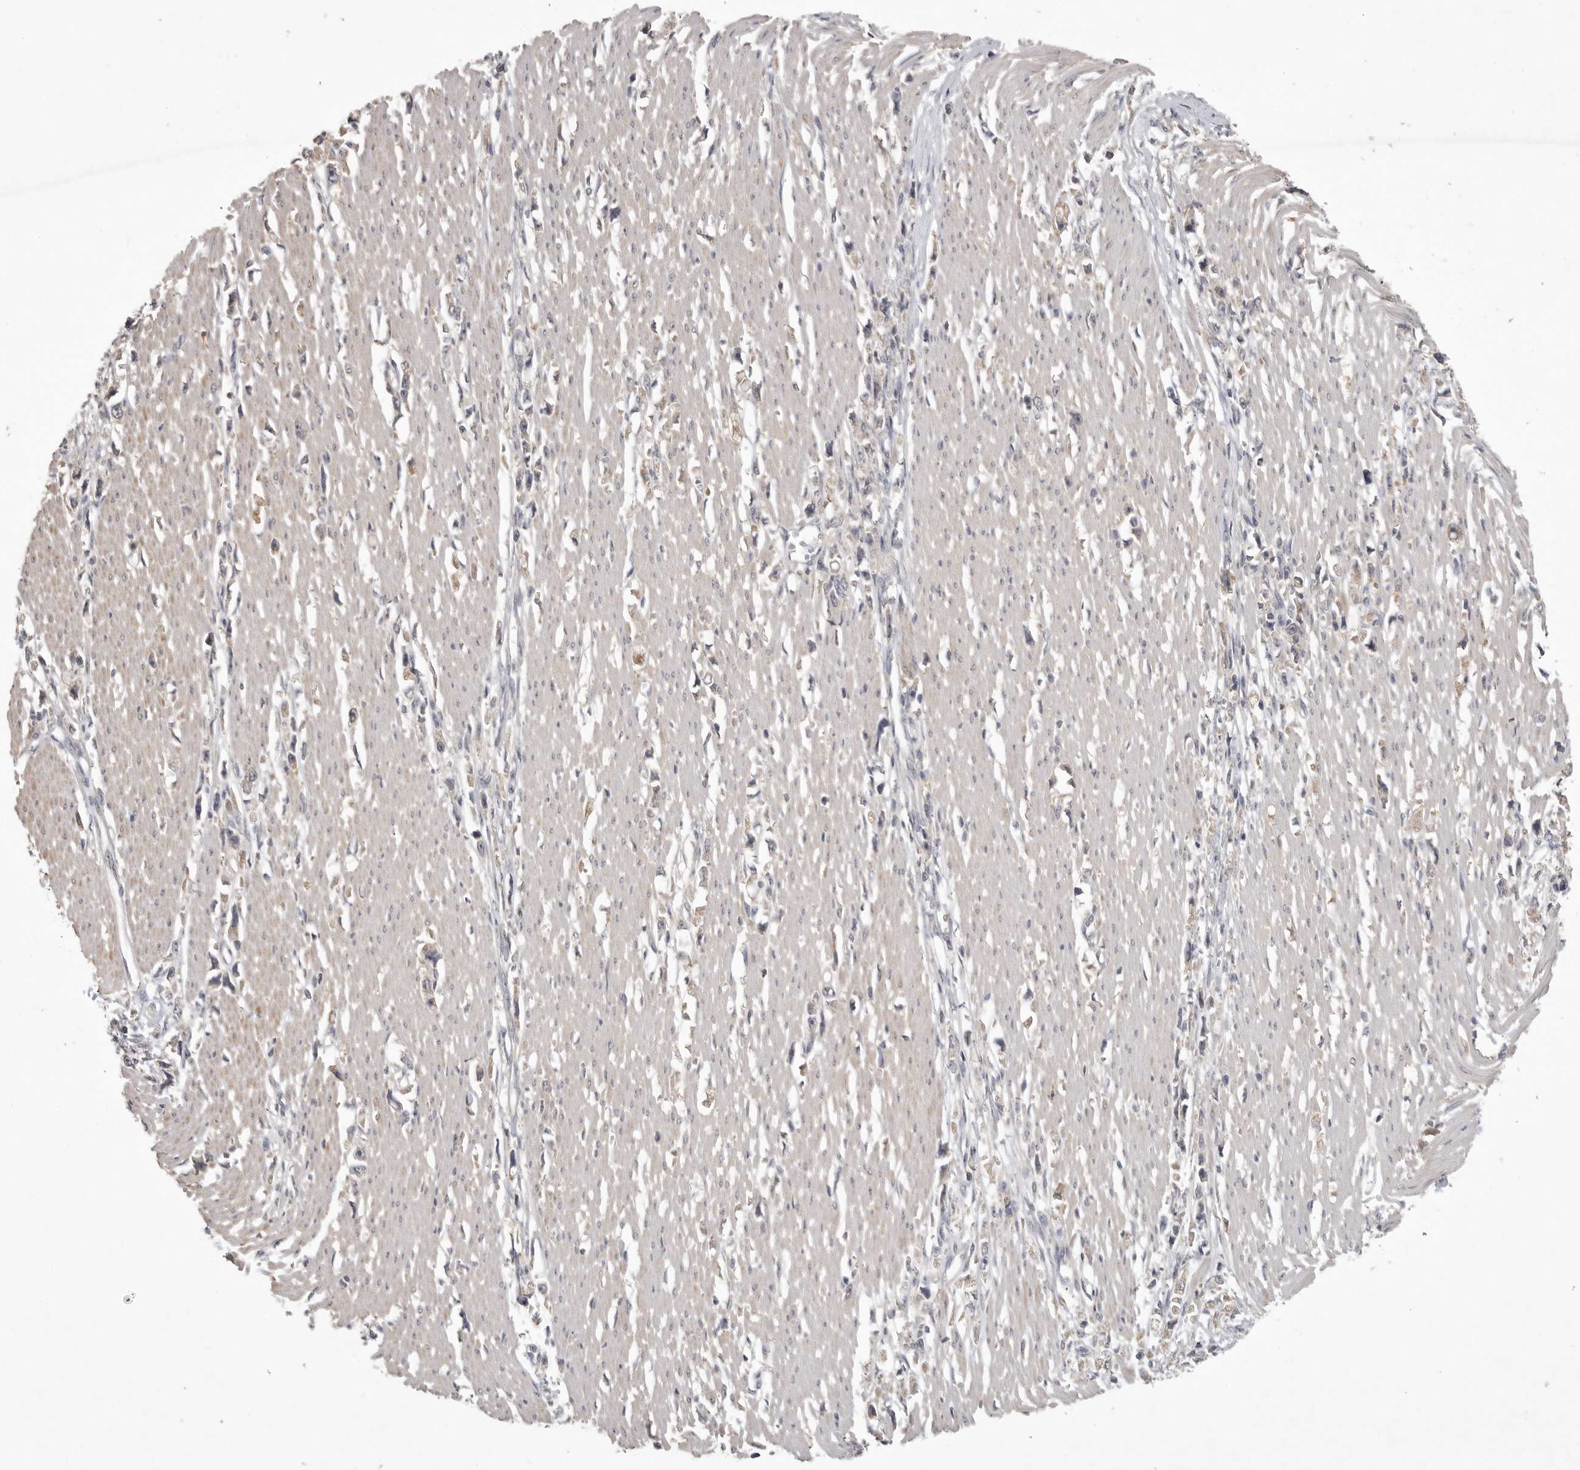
{"staining": {"intensity": "weak", "quantity": "<25%", "location": "cytoplasmic/membranous"}, "tissue": "stomach cancer", "cell_type": "Tumor cells", "image_type": "cancer", "snomed": [{"axis": "morphology", "description": "Adenocarcinoma, NOS"}, {"axis": "topography", "description": "Stomach"}], "caption": "There is no significant positivity in tumor cells of stomach cancer.", "gene": "ZNF114", "patient": {"sex": "female", "age": 59}}